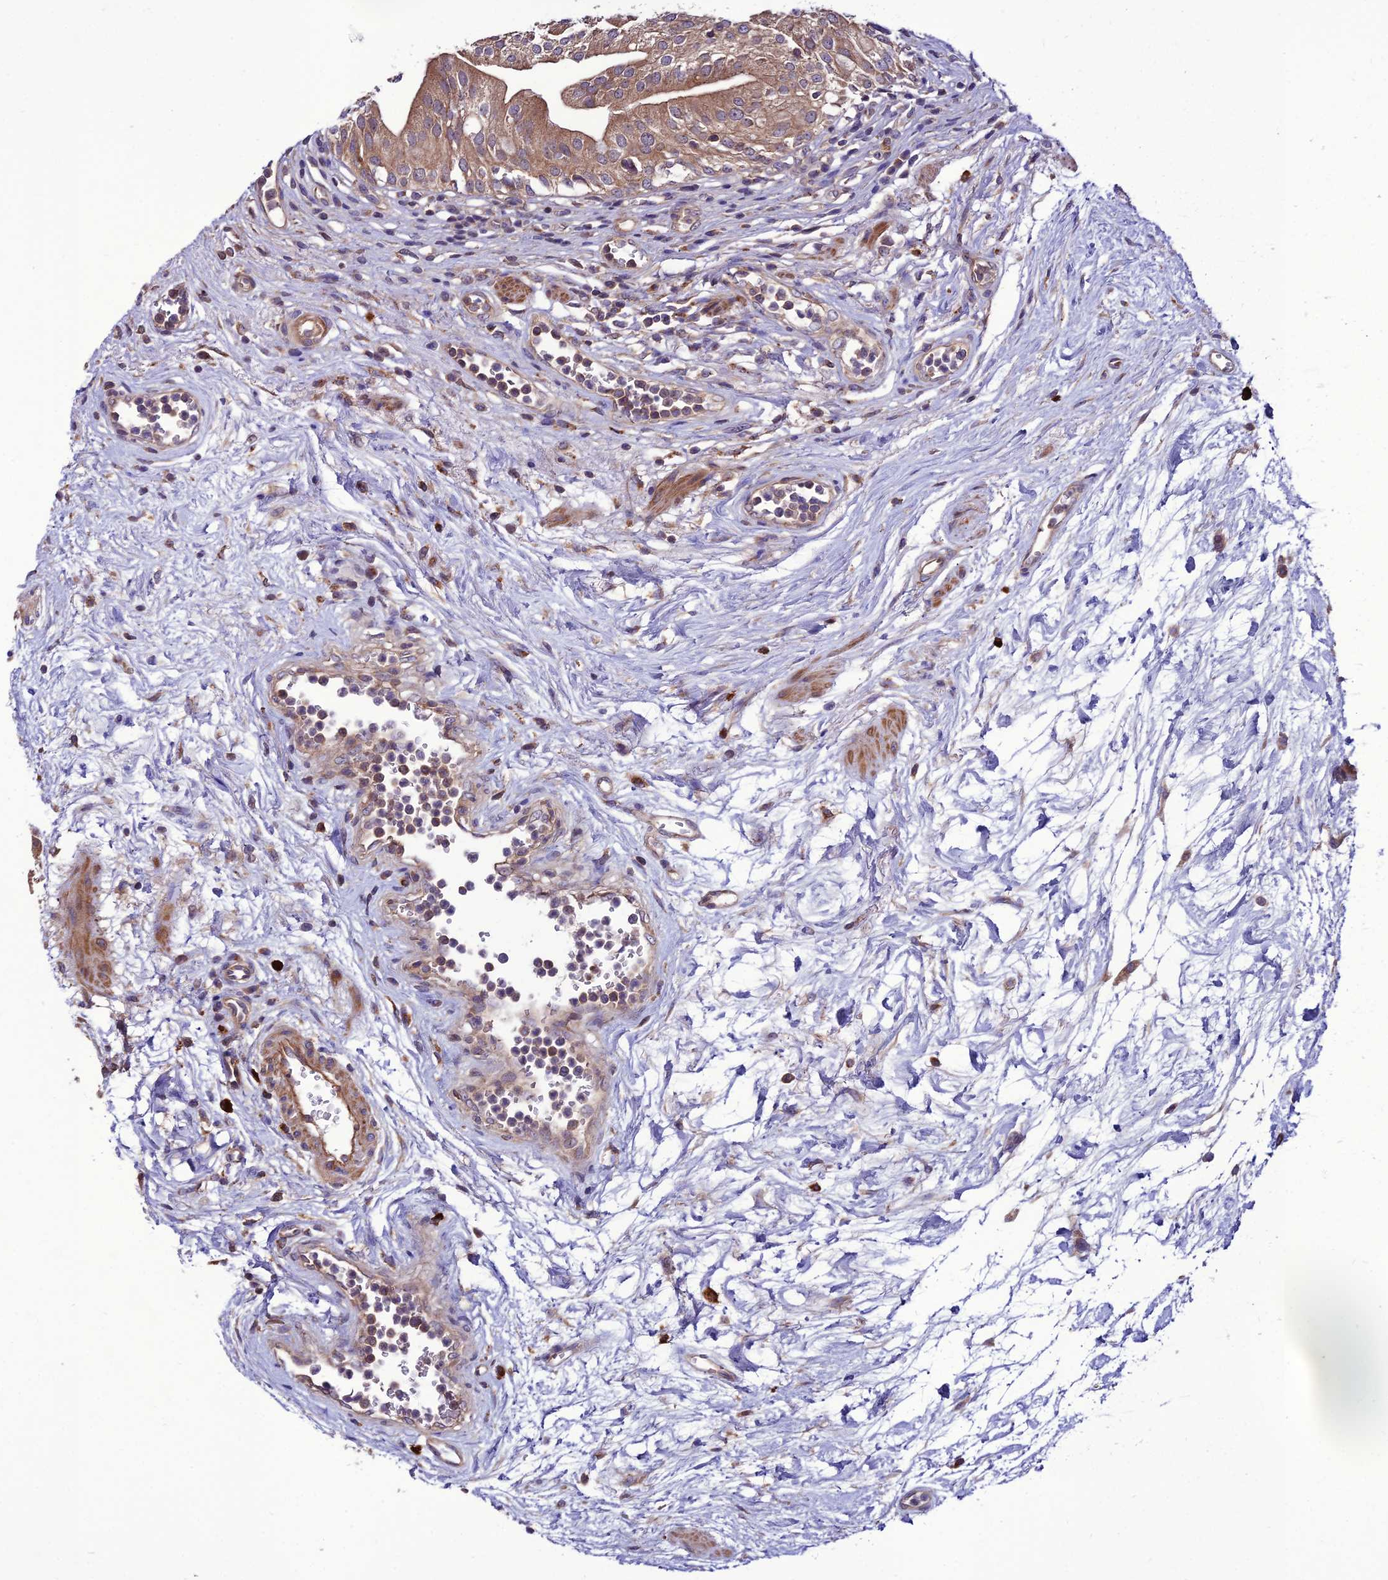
{"staining": {"intensity": "moderate", "quantity": ">75%", "location": "cytoplasmic/membranous"}, "tissue": "urinary bladder", "cell_type": "Urothelial cells", "image_type": "normal", "snomed": [{"axis": "morphology", "description": "Normal tissue, NOS"}, {"axis": "morphology", "description": "Inflammation, NOS"}, {"axis": "topography", "description": "Urinary bladder"}], "caption": "DAB immunohistochemical staining of benign human urinary bladder demonstrates moderate cytoplasmic/membranous protein staining in about >75% of urothelial cells. (DAB (3,3'-diaminobenzidine) IHC with brightfield microscopy, high magnification).", "gene": "PPIL3", "patient": {"sex": "male", "age": 63}}